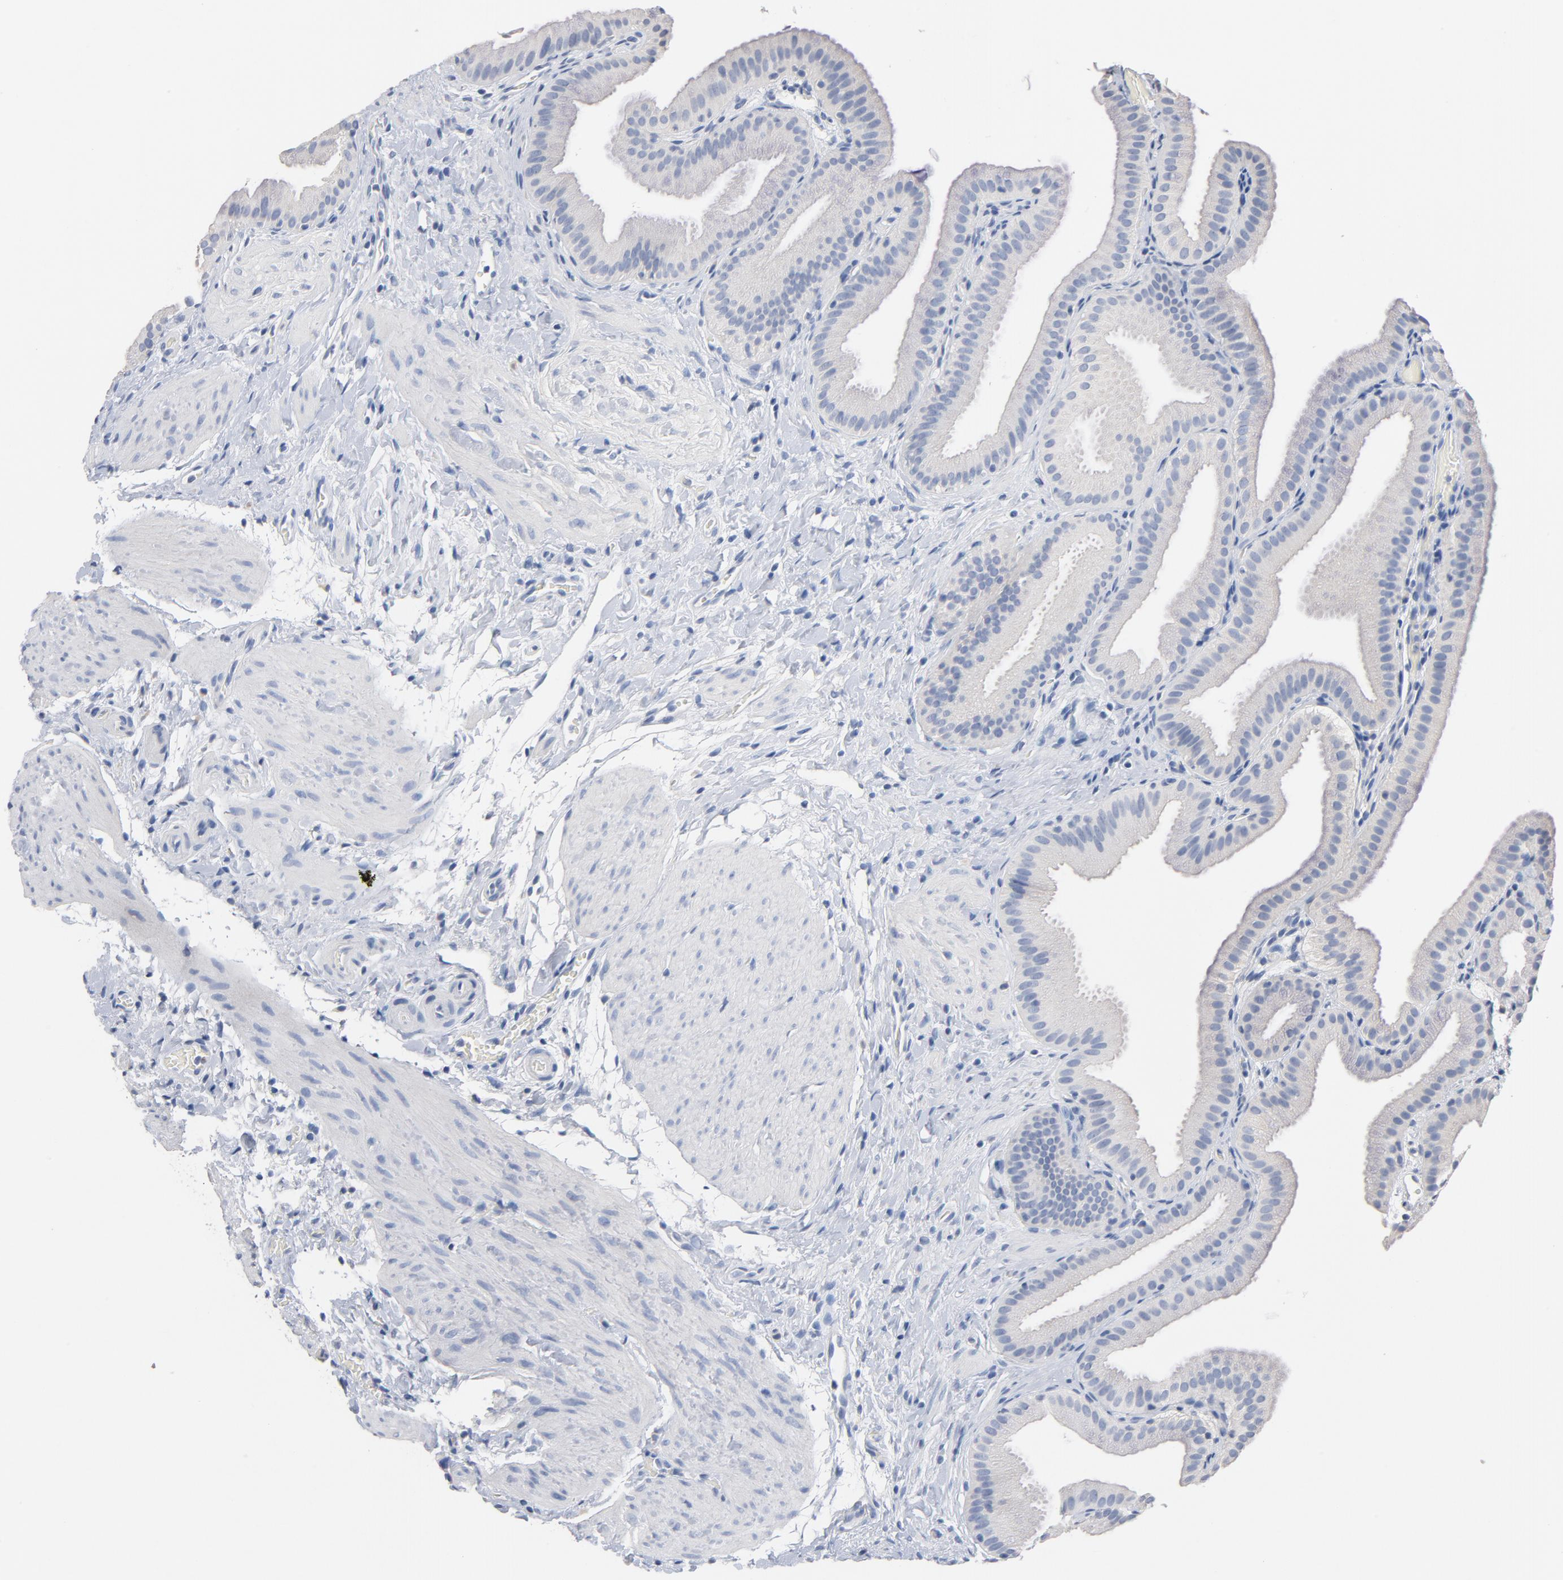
{"staining": {"intensity": "negative", "quantity": "none", "location": "none"}, "tissue": "gallbladder", "cell_type": "Glandular cells", "image_type": "normal", "snomed": [{"axis": "morphology", "description": "Normal tissue, NOS"}, {"axis": "topography", "description": "Gallbladder"}], "caption": "This is an IHC photomicrograph of benign human gallbladder. There is no expression in glandular cells.", "gene": "ZCCHC13", "patient": {"sex": "female", "age": 63}}